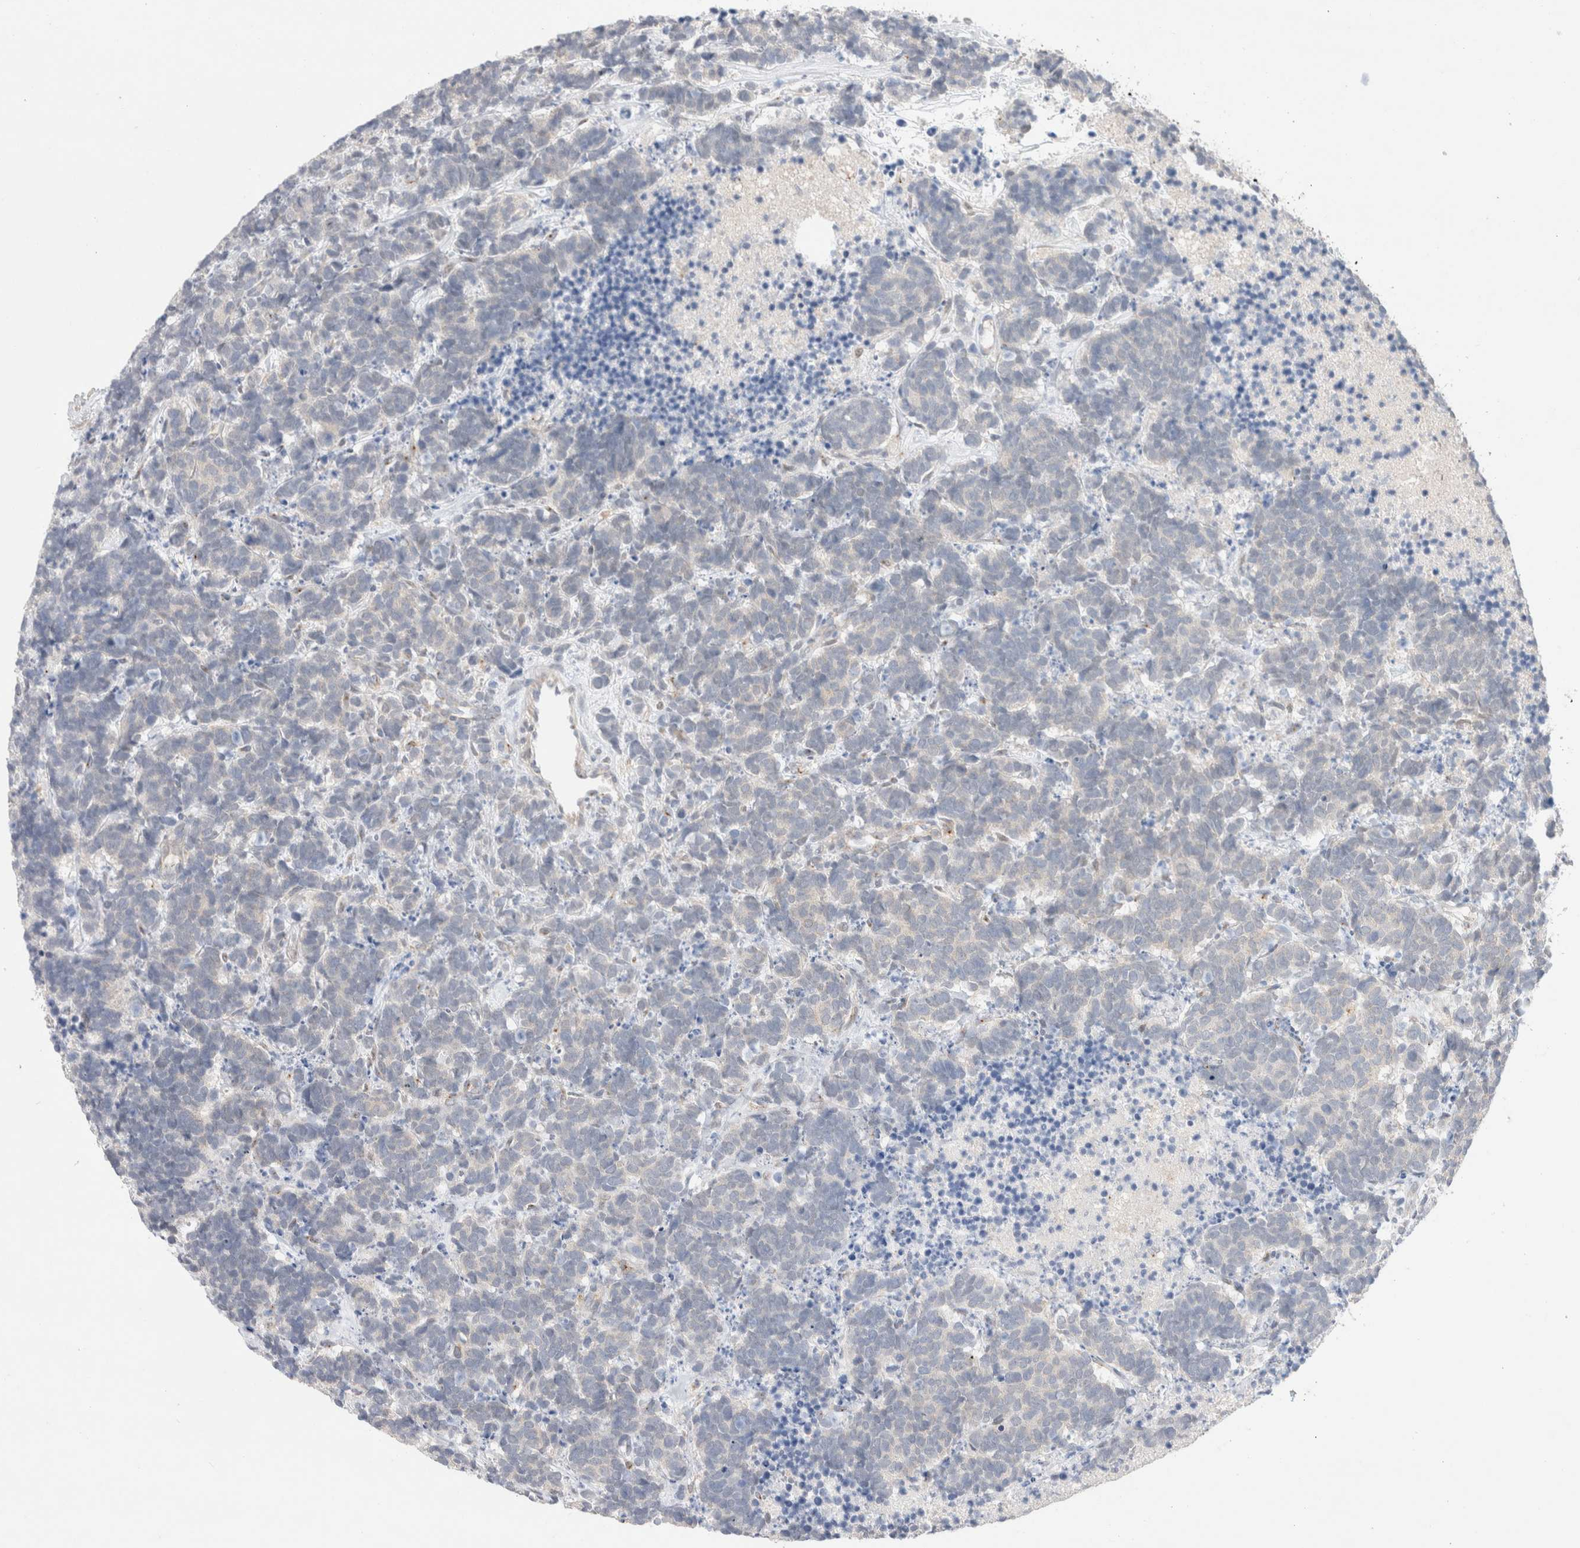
{"staining": {"intensity": "negative", "quantity": "none", "location": "none"}, "tissue": "carcinoid", "cell_type": "Tumor cells", "image_type": "cancer", "snomed": [{"axis": "morphology", "description": "Carcinoma, NOS"}, {"axis": "morphology", "description": "Carcinoid, malignant, NOS"}, {"axis": "topography", "description": "Urinary bladder"}], "caption": "DAB immunohistochemical staining of human malignant carcinoid reveals no significant positivity in tumor cells.", "gene": "BICD2", "patient": {"sex": "male", "age": 57}}